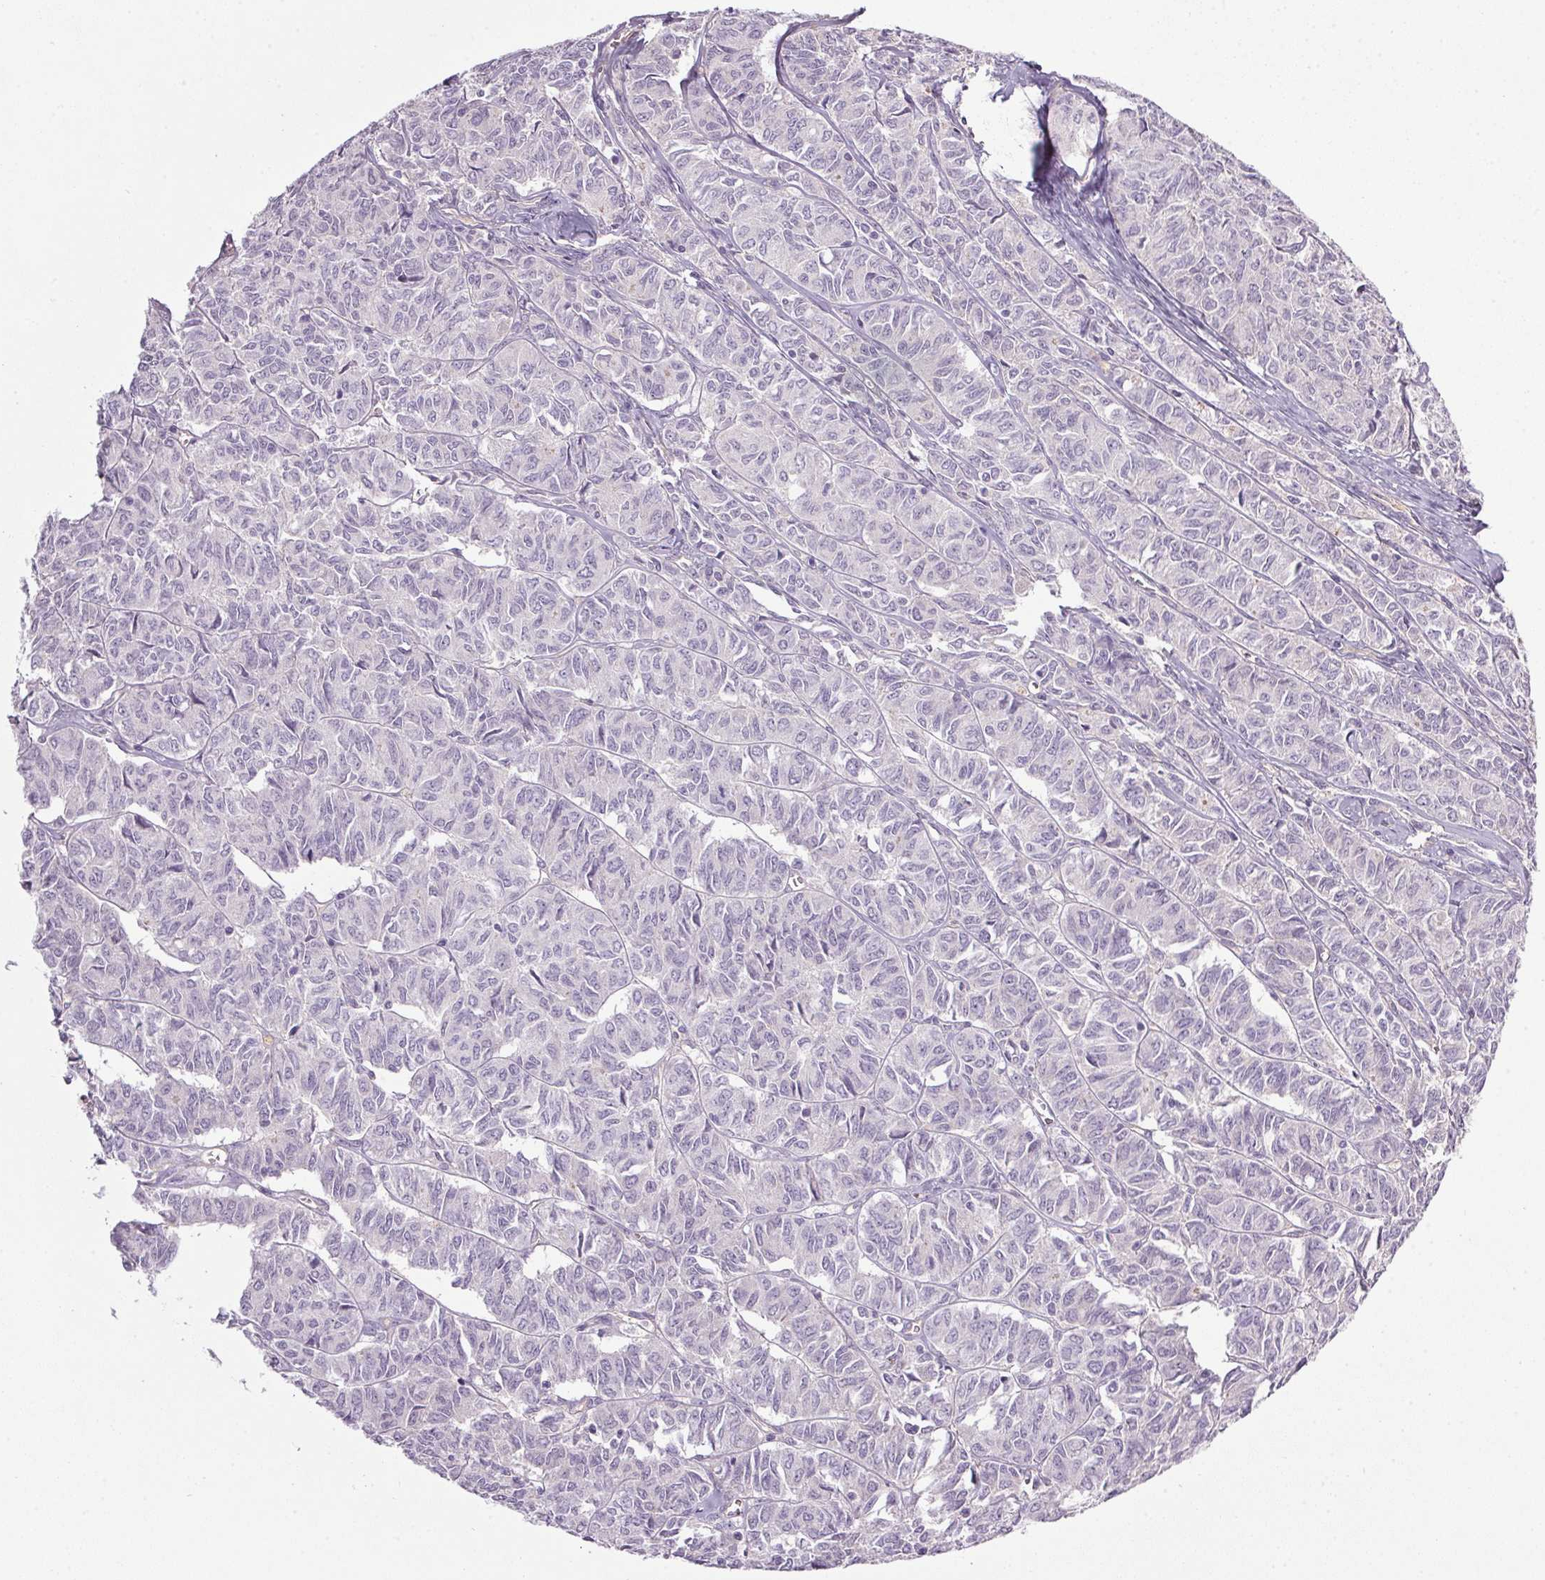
{"staining": {"intensity": "negative", "quantity": "none", "location": "none"}, "tissue": "ovarian cancer", "cell_type": "Tumor cells", "image_type": "cancer", "snomed": [{"axis": "morphology", "description": "Carcinoma, endometroid"}, {"axis": "topography", "description": "Ovary"}], "caption": "This photomicrograph is of ovarian cancer stained with IHC to label a protein in brown with the nuclei are counter-stained blue. There is no staining in tumor cells.", "gene": "APOC4", "patient": {"sex": "female", "age": 80}}